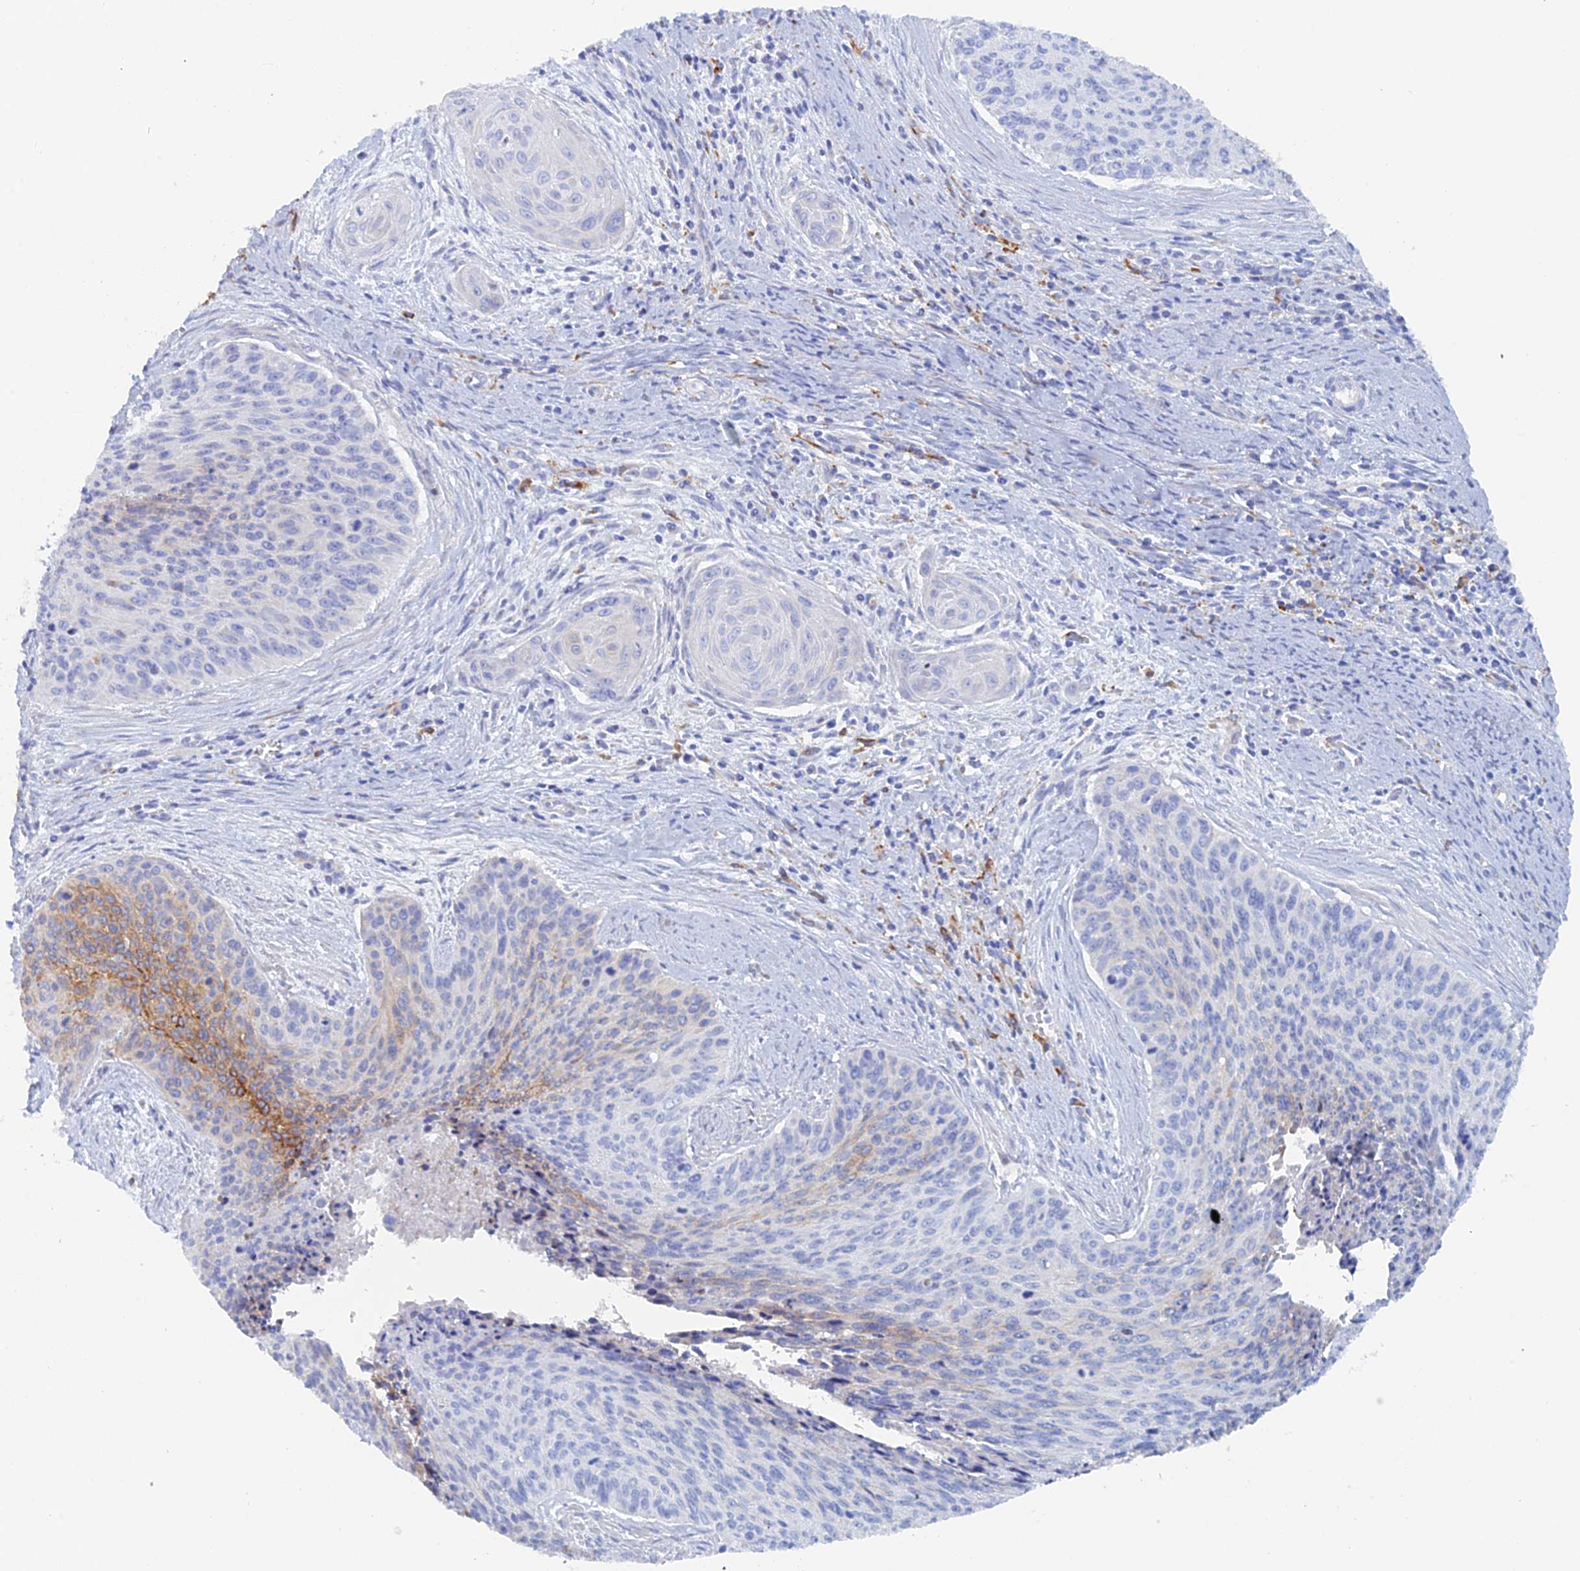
{"staining": {"intensity": "moderate", "quantity": "<25%", "location": "cytoplasmic/membranous"}, "tissue": "cervical cancer", "cell_type": "Tumor cells", "image_type": "cancer", "snomed": [{"axis": "morphology", "description": "Squamous cell carcinoma, NOS"}, {"axis": "topography", "description": "Cervix"}], "caption": "An immunohistochemistry histopathology image of tumor tissue is shown. Protein staining in brown labels moderate cytoplasmic/membranous positivity in cervical cancer within tumor cells.", "gene": "COG7", "patient": {"sex": "female", "age": 55}}